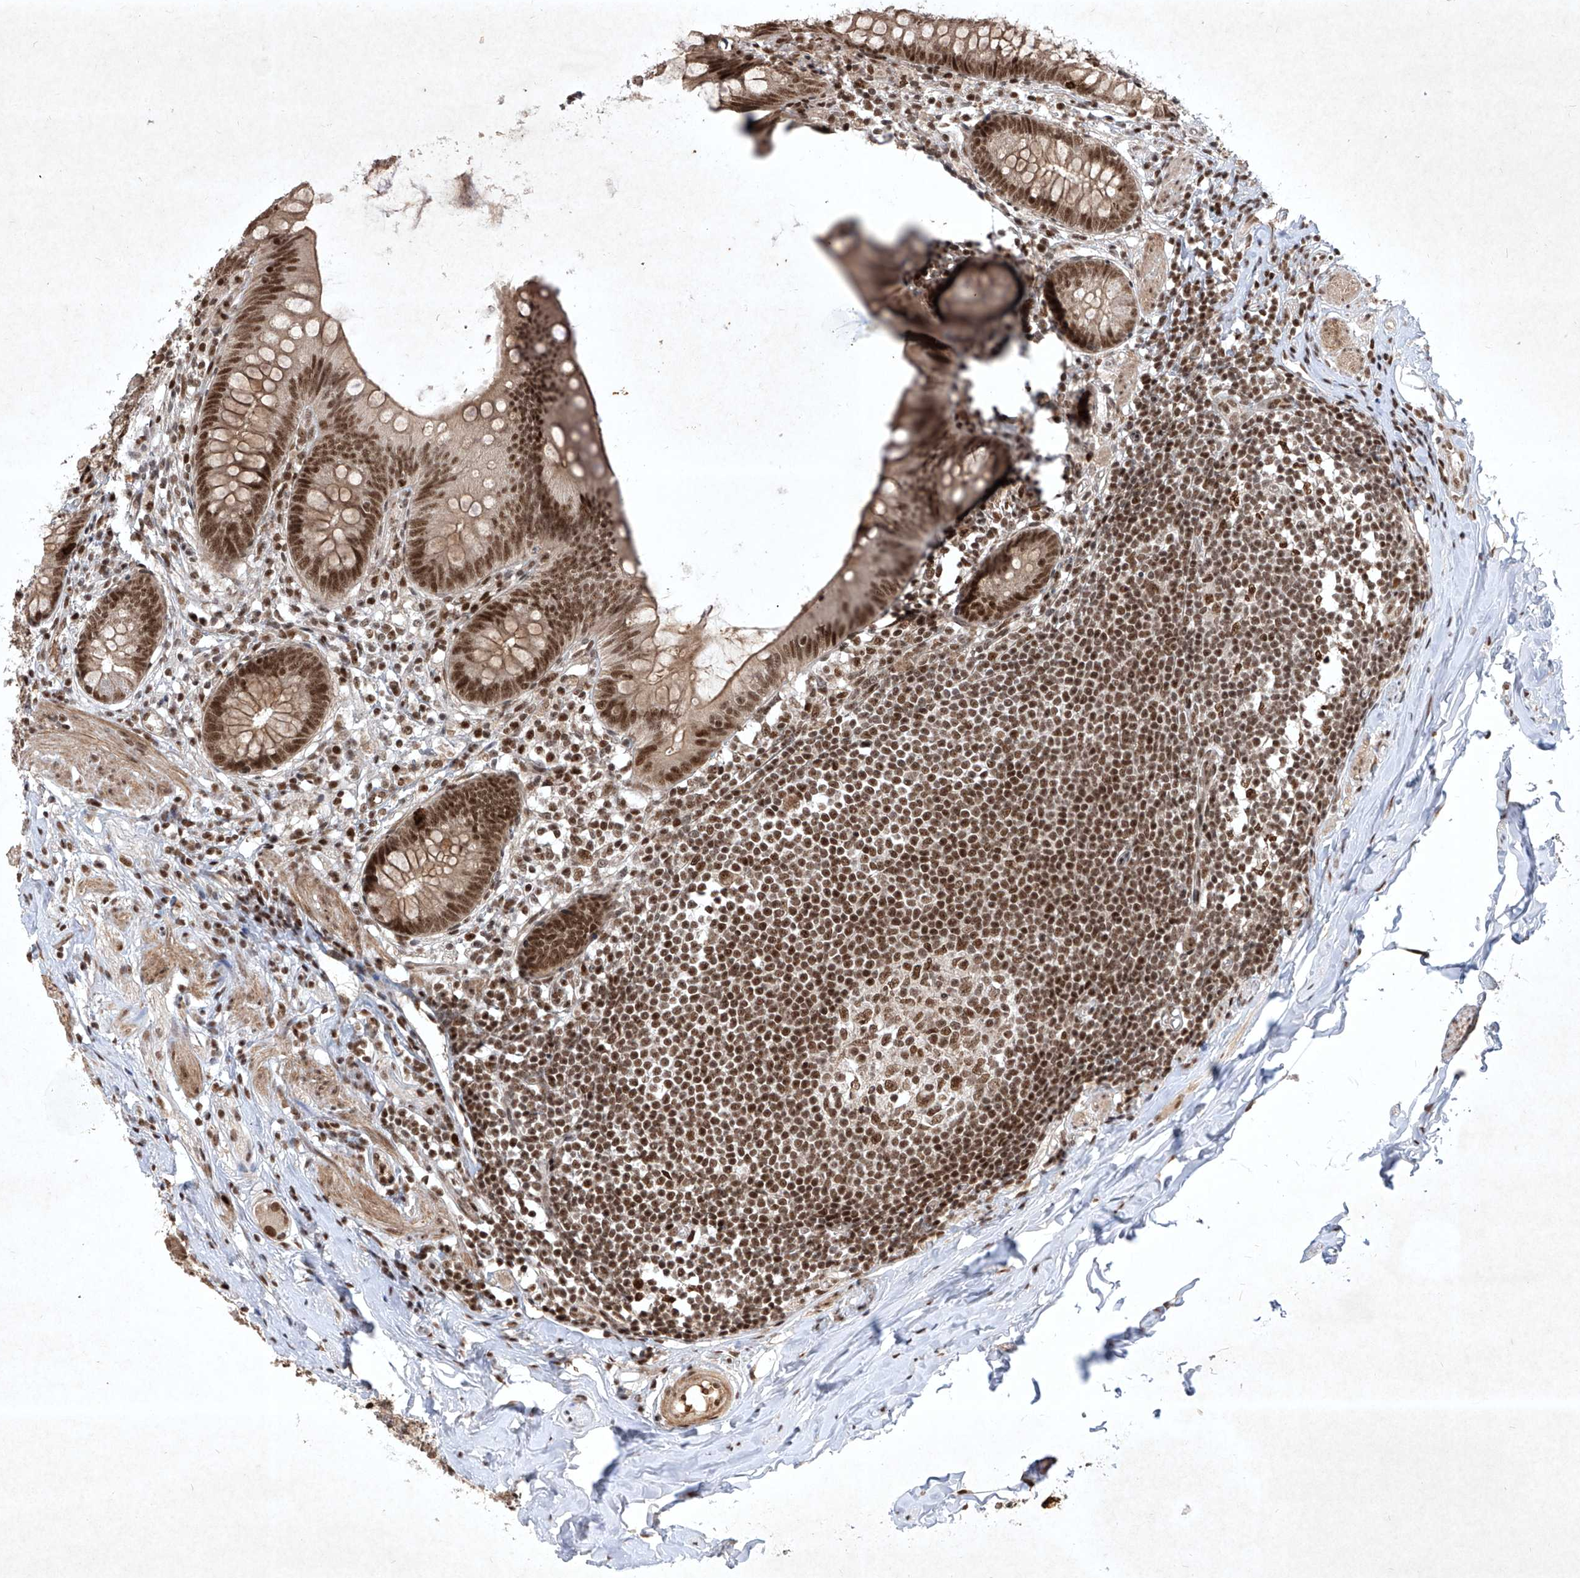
{"staining": {"intensity": "moderate", "quantity": ">75%", "location": "cytoplasmic/membranous,nuclear"}, "tissue": "appendix", "cell_type": "Glandular cells", "image_type": "normal", "snomed": [{"axis": "morphology", "description": "Normal tissue, NOS"}, {"axis": "topography", "description": "Appendix"}], "caption": "Moderate cytoplasmic/membranous,nuclear staining for a protein is appreciated in about >75% of glandular cells of normal appendix using immunohistochemistry (IHC).", "gene": "IRF2", "patient": {"sex": "female", "age": 62}}